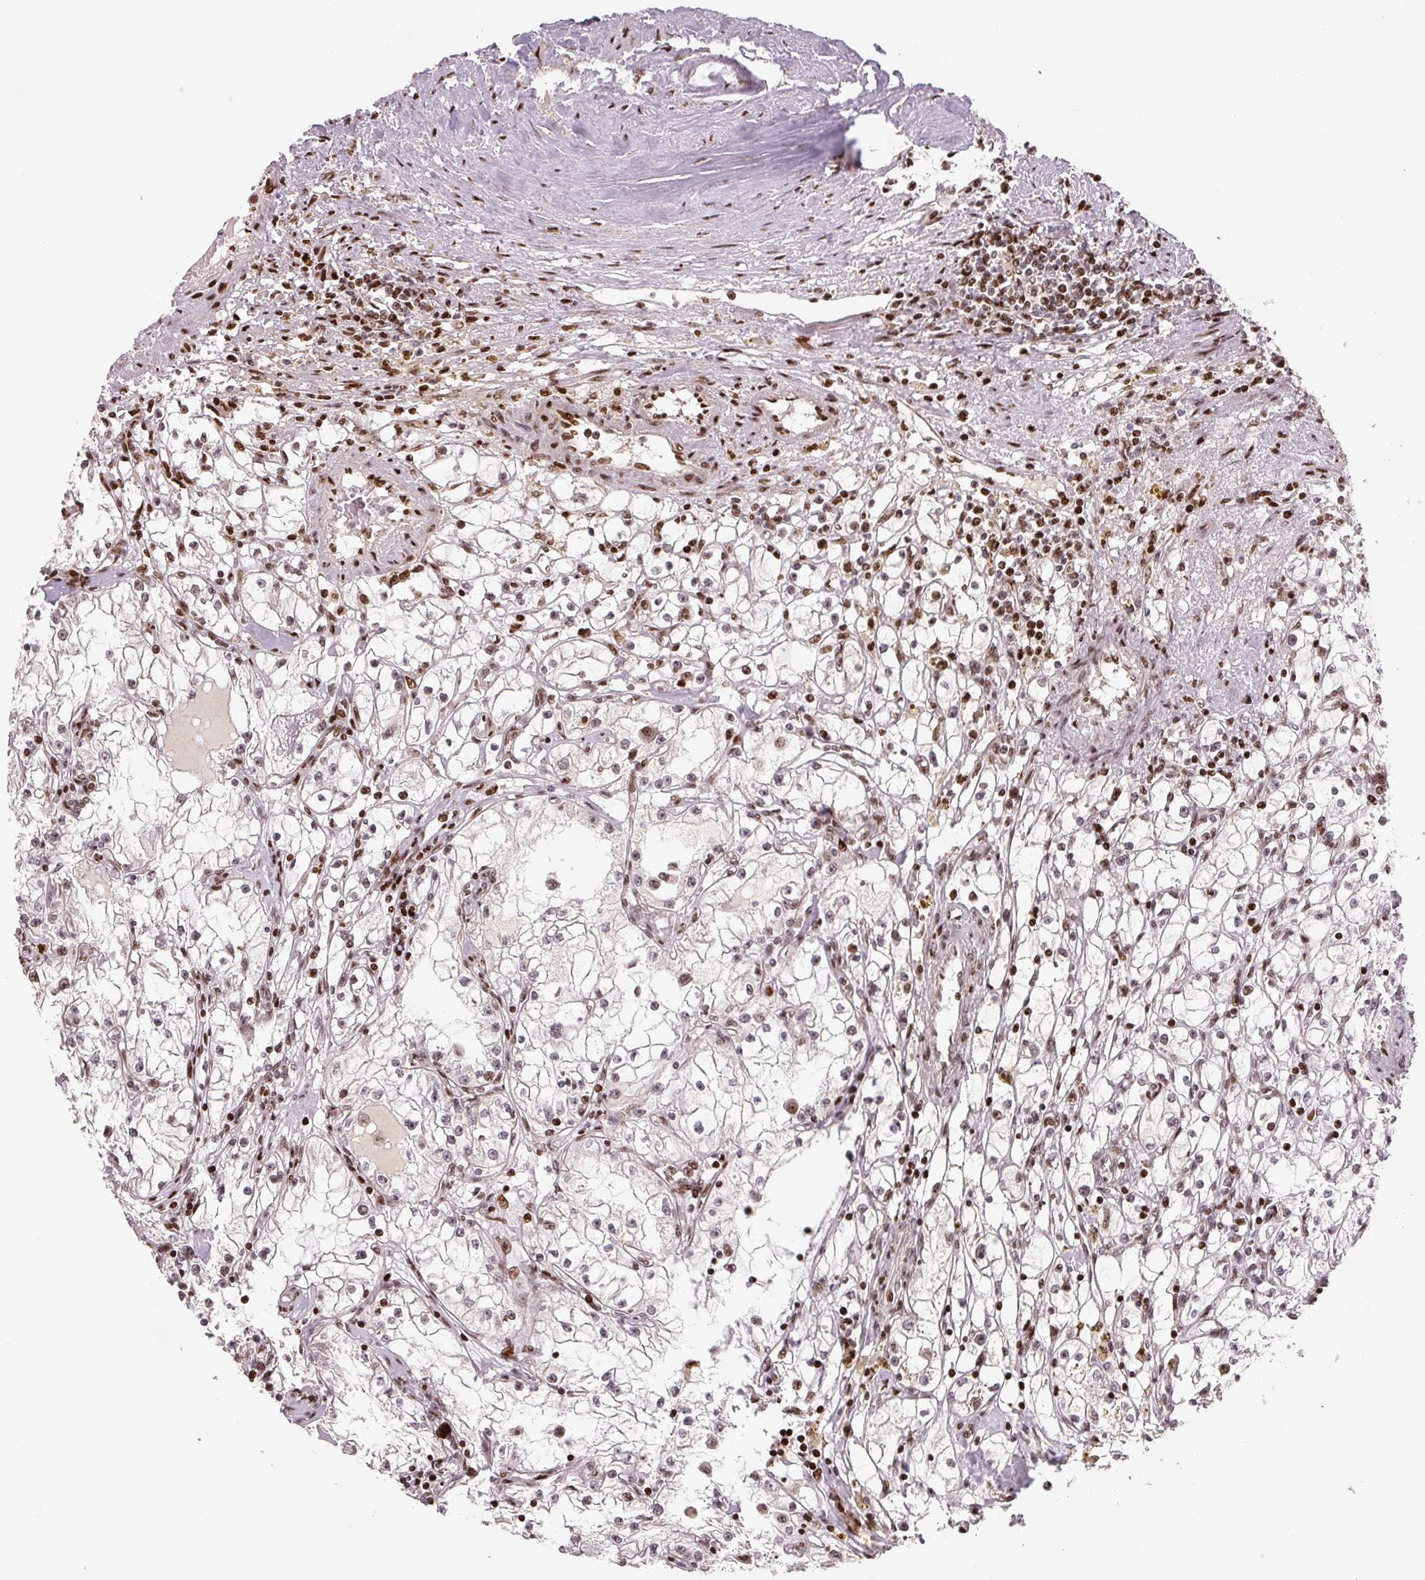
{"staining": {"intensity": "moderate", "quantity": "25%-75%", "location": "nuclear"}, "tissue": "renal cancer", "cell_type": "Tumor cells", "image_type": "cancer", "snomed": [{"axis": "morphology", "description": "Adenocarcinoma, NOS"}, {"axis": "topography", "description": "Kidney"}], "caption": "Adenocarcinoma (renal) was stained to show a protein in brown. There is medium levels of moderate nuclear expression in approximately 25%-75% of tumor cells. The staining was performed using DAB to visualize the protein expression in brown, while the nuclei were stained in blue with hematoxylin (Magnification: 20x).", "gene": "PYDC2", "patient": {"sex": "male", "age": 56}}